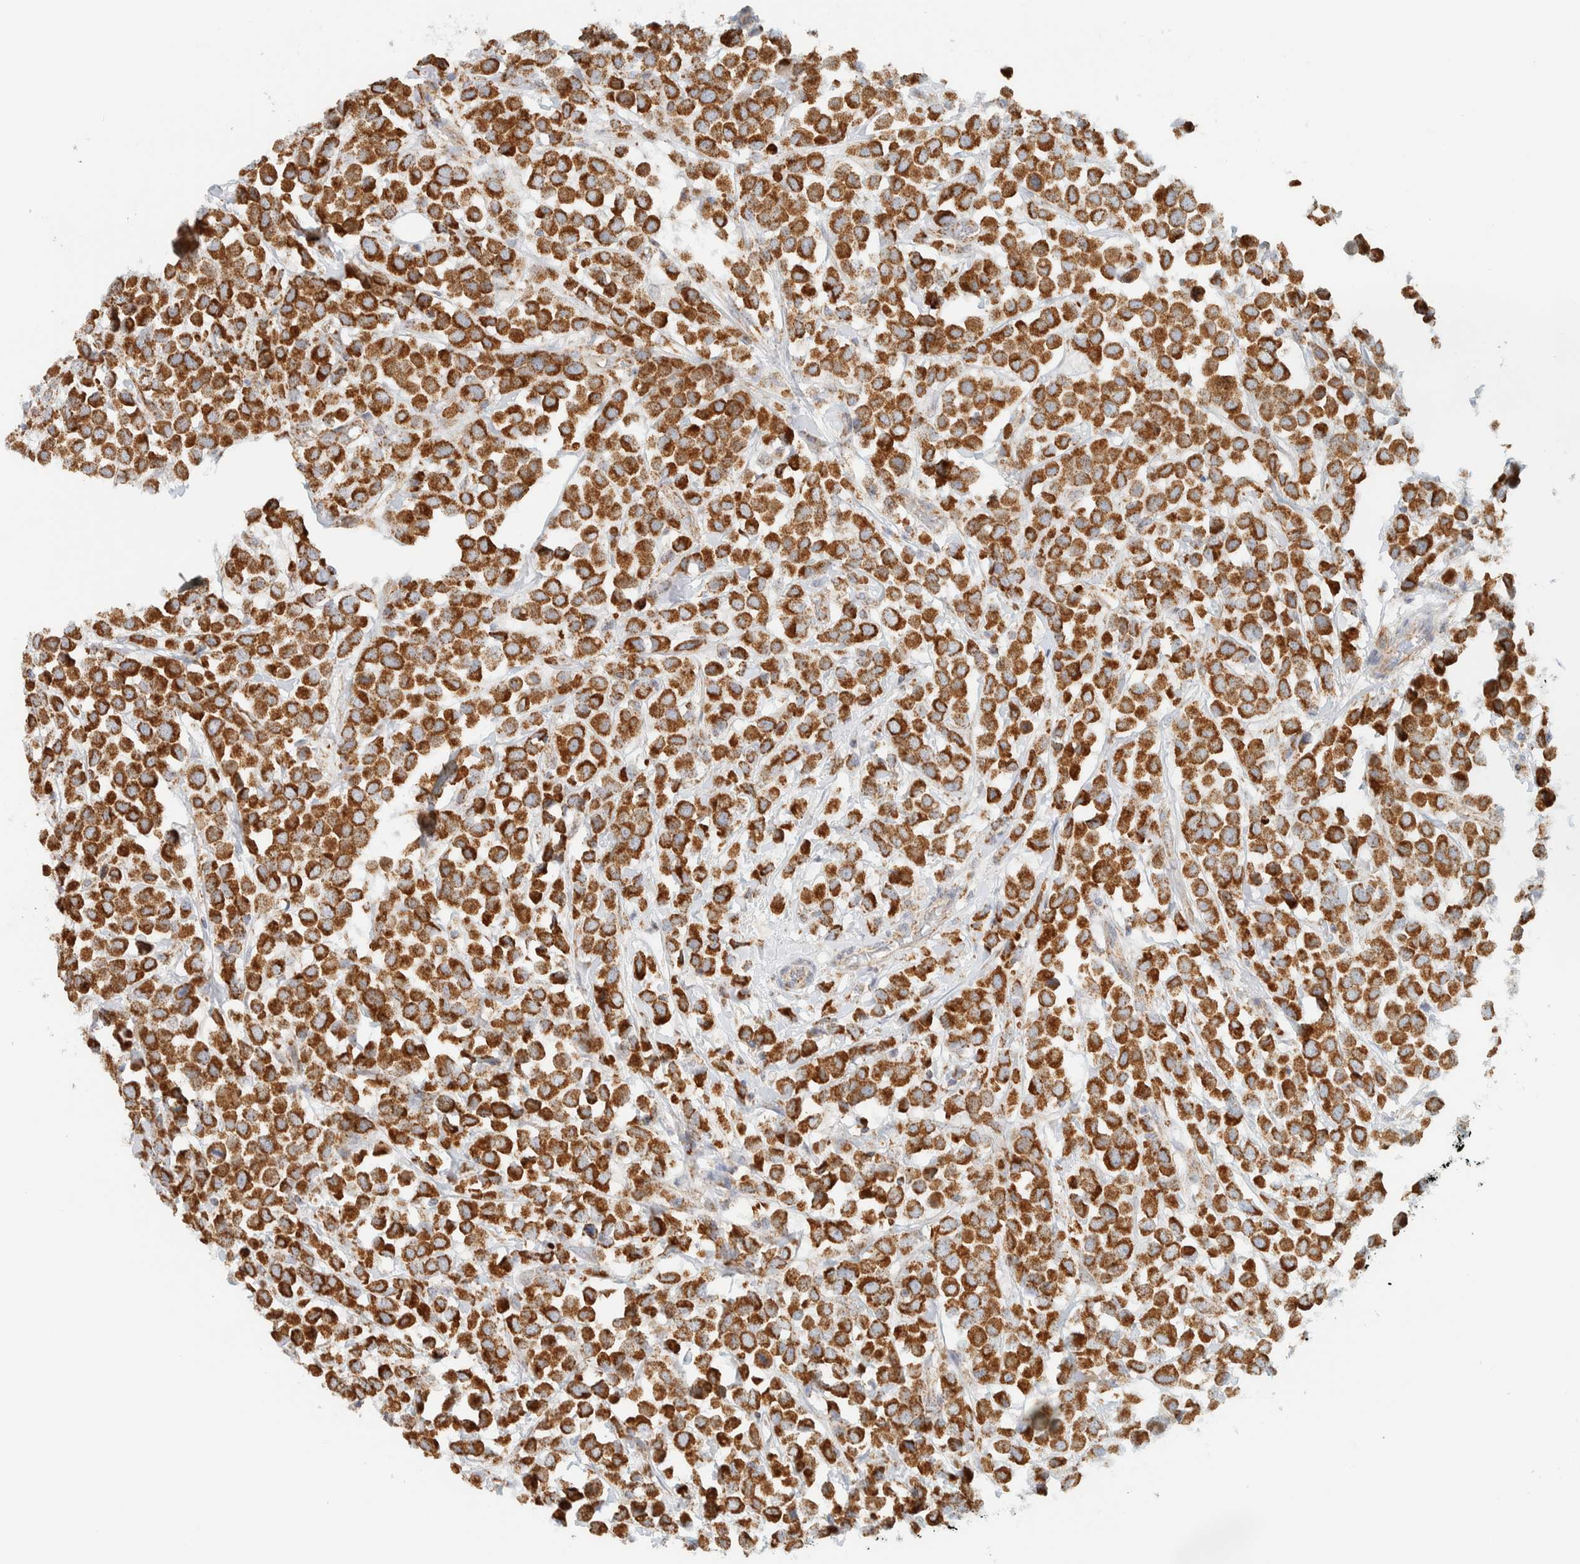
{"staining": {"intensity": "strong", "quantity": ">75%", "location": "cytoplasmic/membranous"}, "tissue": "breast cancer", "cell_type": "Tumor cells", "image_type": "cancer", "snomed": [{"axis": "morphology", "description": "Duct carcinoma"}, {"axis": "topography", "description": "Breast"}], "caption": "The immunohistochemical stain shows strong cytoplasmic/membranous positivity in tumor cells of breast cancer (intraductal carcinoma) tissue.", "gene": "KIFAP3", "patient": {"sex": "female", "age": 61}}